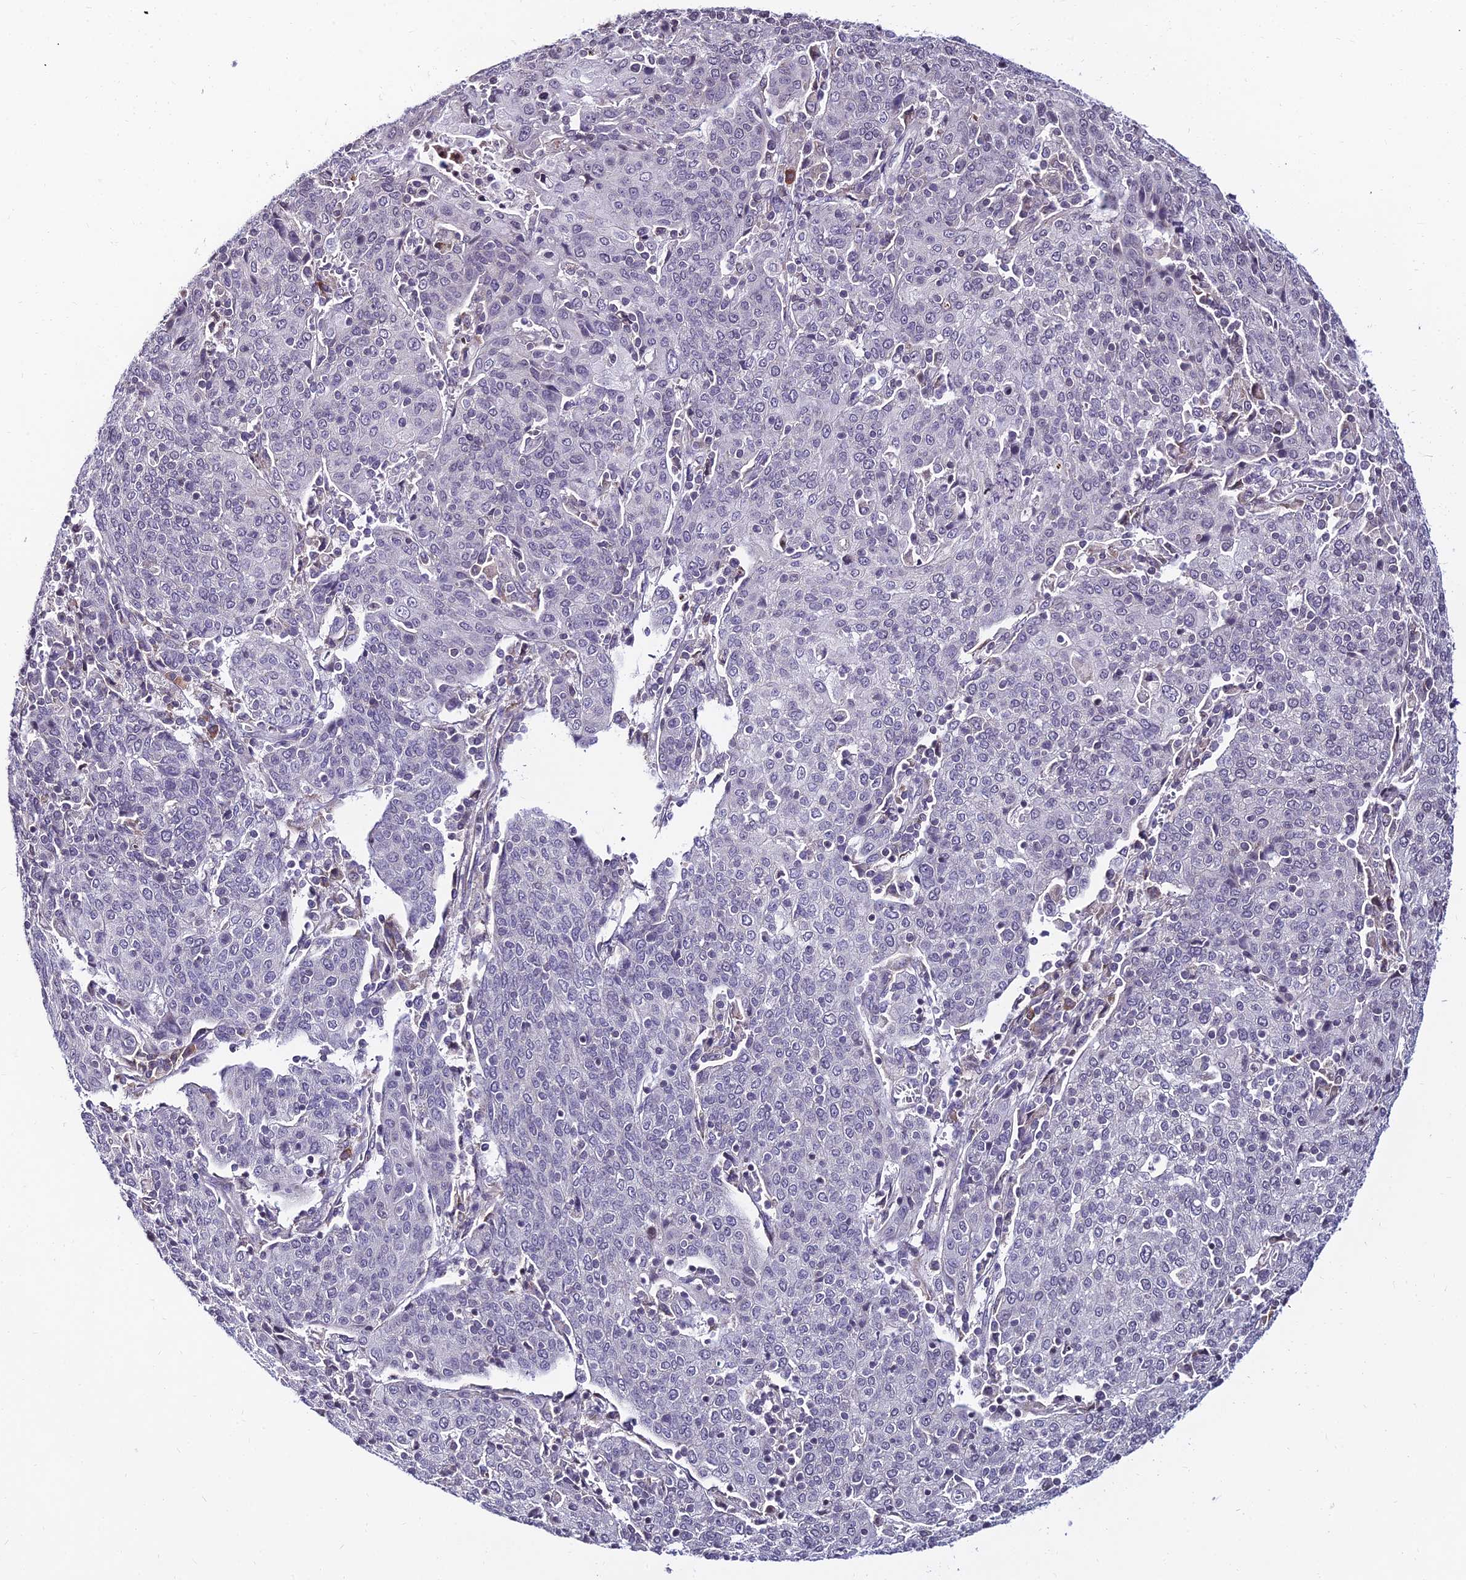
{"staining": {"intensity": "negative", "quantity": "none", "location": "none"}, "tissue": "cervical cancer", "cell_type": "Tumor cells", "image_type": "cancer", "snomed": [{"axis": "morphology", "description": "Squamous cell carcinoma, NOS"}, {"axis": "topography", "description": "Cervix"}], "caption": "High power microscopy image of an immunohistochemistry (IHC) image of squamous cell carcinoma (cervical), revealing no significant staining in tumor cells. (DAB (3,3'-diaminobenzidine) immunohistochemistry visualized using brightfield microscopy, high magnification).", "gene": "CDNF", "patient": {"sex": "female", "age": 67}}